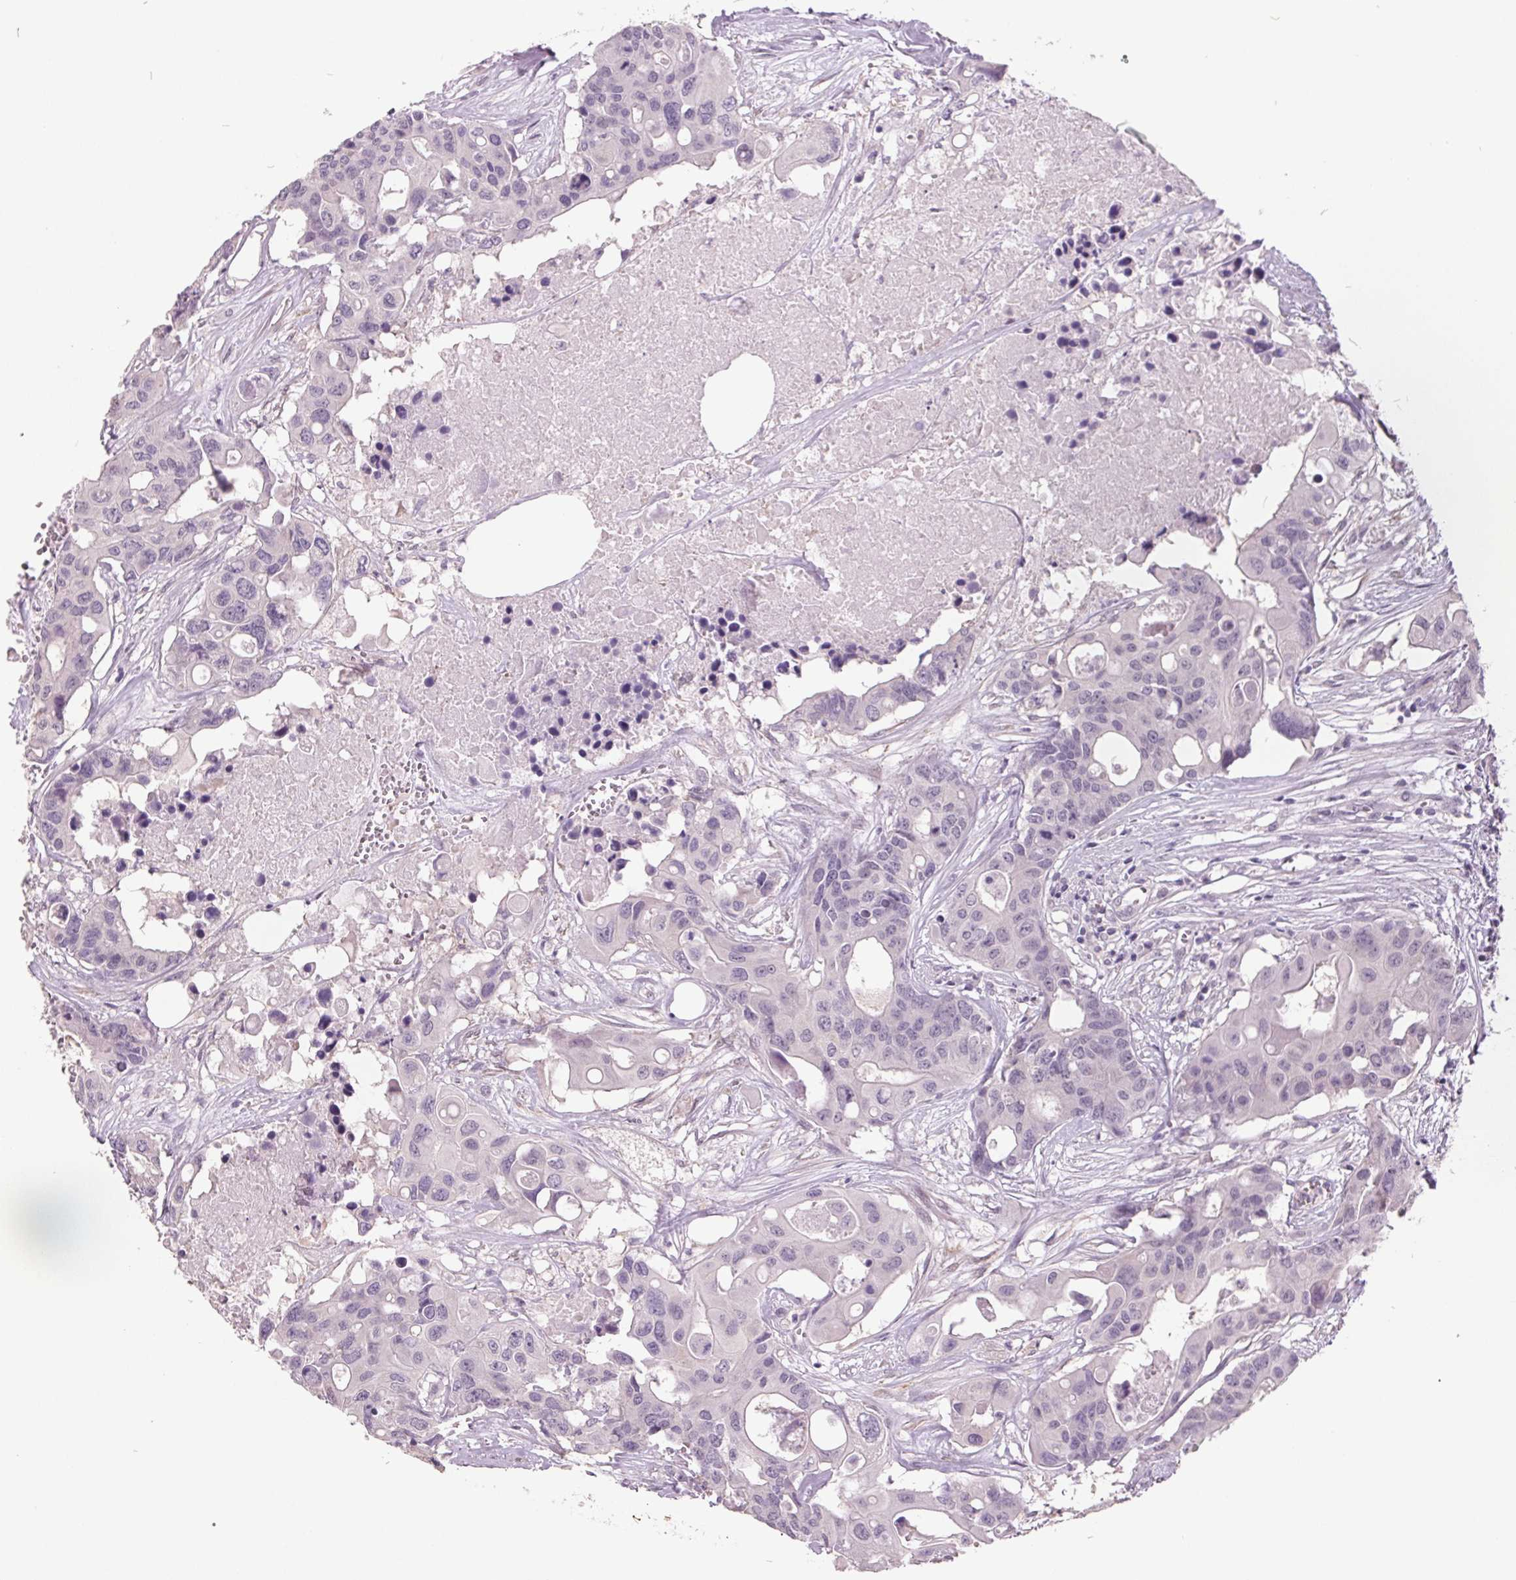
{"staining": {"intensity": "negative", "quantity": "none", "location": "none"}, "tissue": "colorectal cancer", "cell_type": "Tumor cells", "image_type": "cancer", "snomed": [{"axis": "morphology", "description": "Adenocarcinoma, NOS"}, {"axis": "topography", "description": "Colon"}], "caption": "The histopathology image displays no significant positivity in tumor cells of colorectal cancer (adenocarcinoma). Brightfield microscopy of immunohistochemistry (IHC) stained with DAB (3,3'-diaminobenzidine) (brown) and hematoxylin (blue), captured at high magnification.", "gene": "C2orf16", "patient": {"sex": "male", "age": 77}}